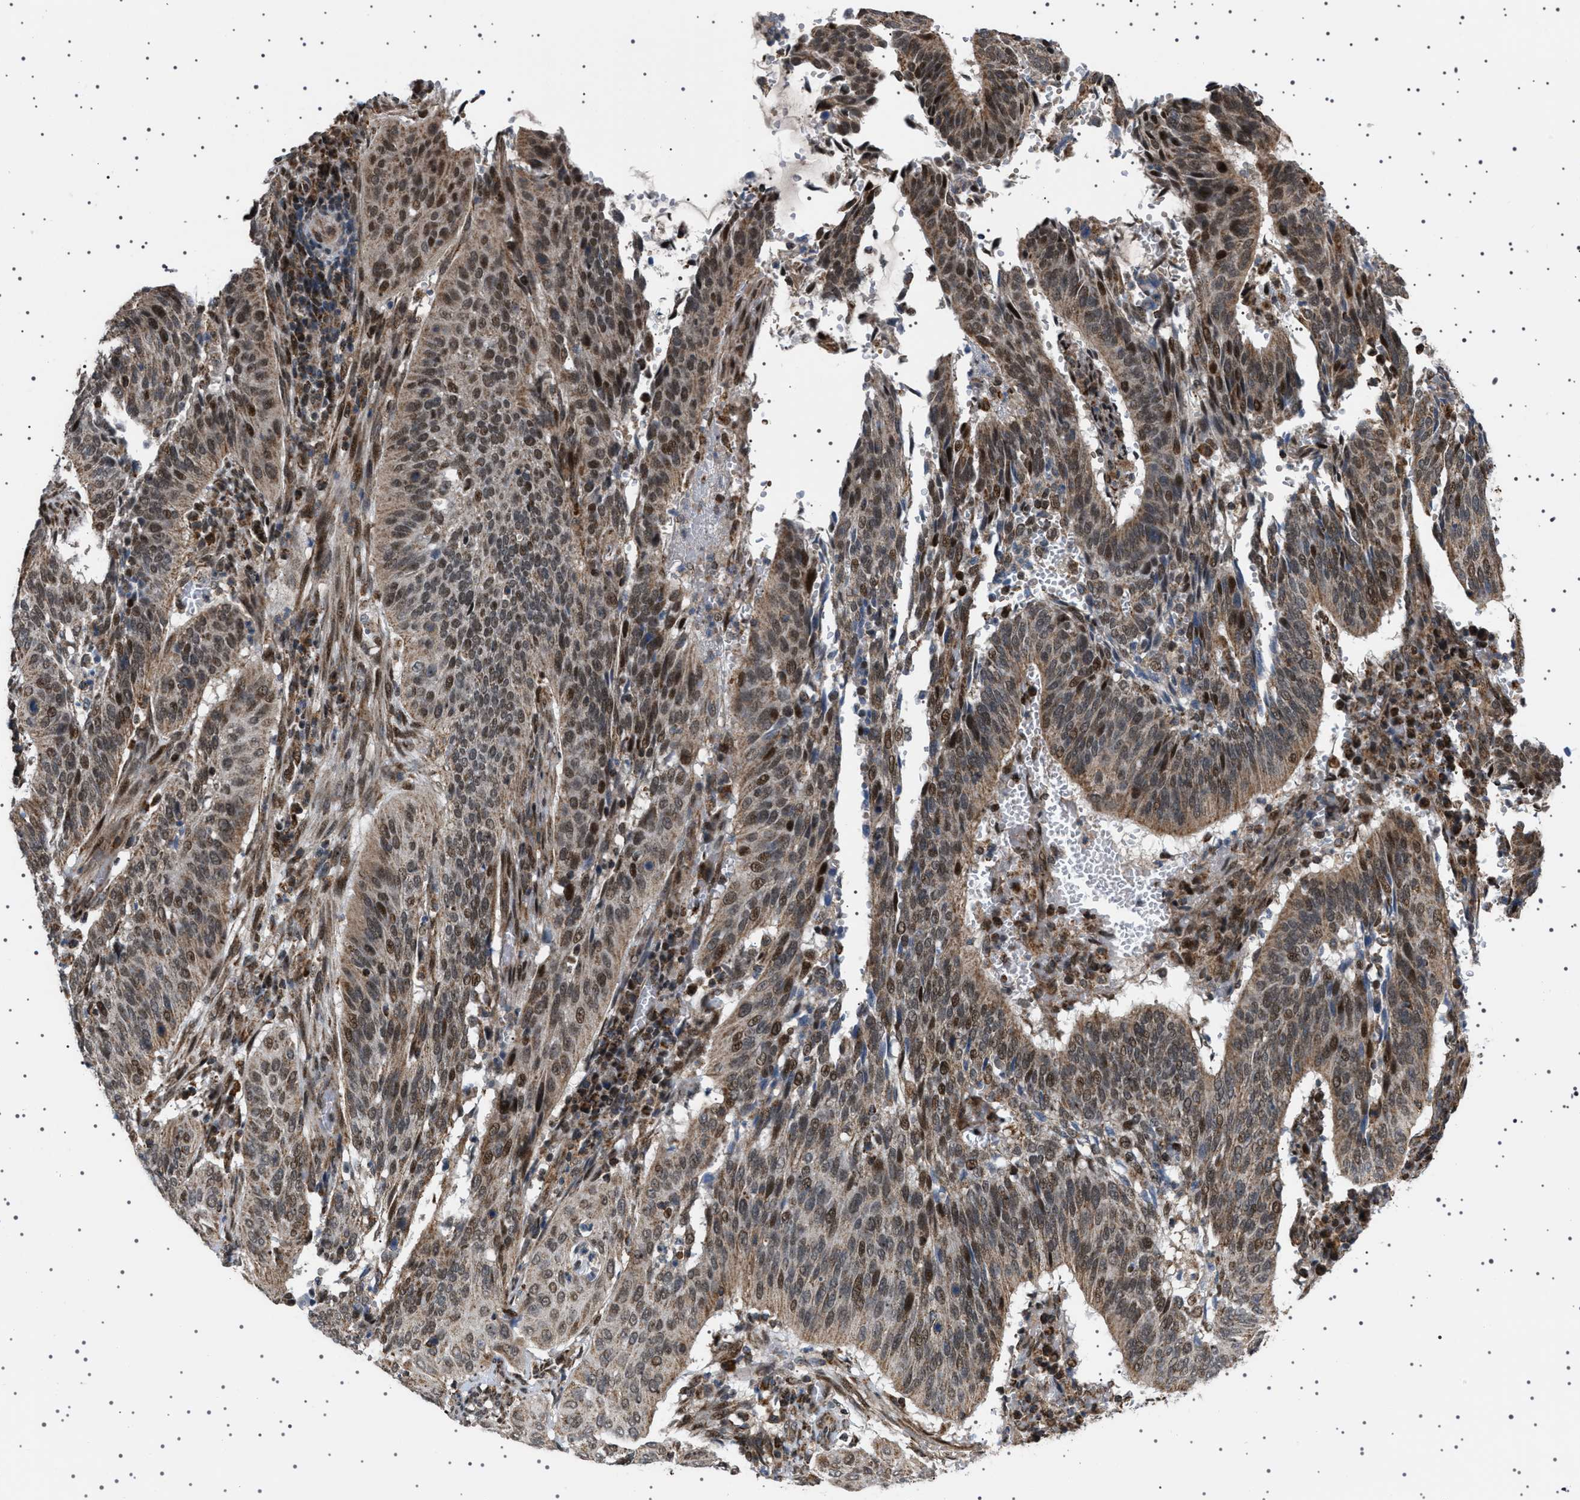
{"staining": {"intensity": "moderate", "quantity": ">75%", "location": "cytoplasmic/membranous,nuclear"}, "tissue": "cervical cancer", "cell_type": "Tumor cells", "image_type": "cancer", "snomed": [{"axis": "morphology", "description": "Normal tissue, NOS"}, {"axis": "morphology", "description": "Squamous cell carcinoma, NOS"}, {"axis": "topography", "description": "Cervix"}], "caption": "Protein analysis of cervical squamous cell carcinoma tissue reveals moderate cytoplasmic/membranous and nuclear expression in about >75% of tumor cells. (DAB (3,3'-diaminobenzidine) IHC, brown staining for protein, blue staining for nuclei).", "gene": "MELK", "patient": {"sex": "female", "age": 39}}